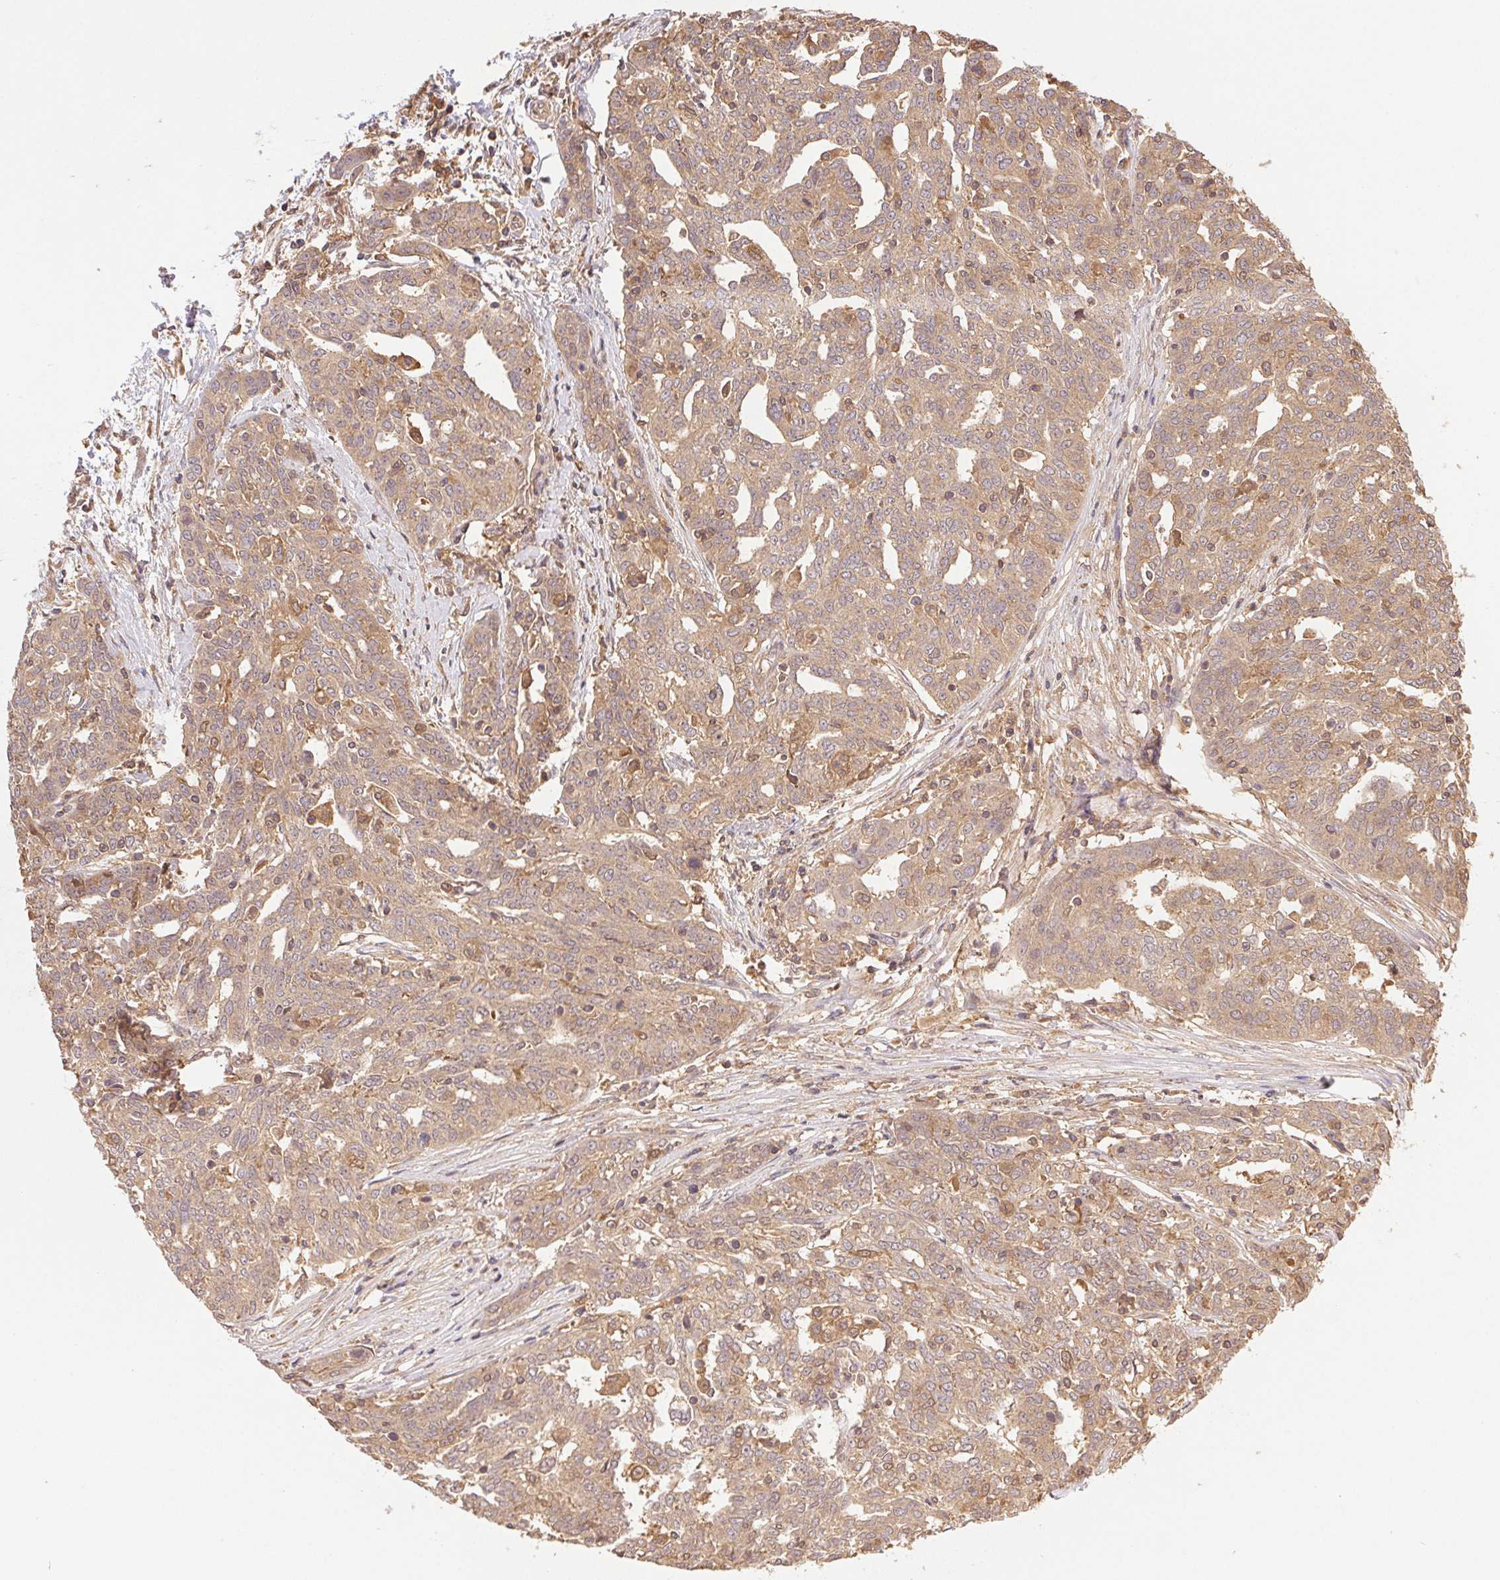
{"staining": {"intensity": "weak", "quantity": ">75%", "location": "cytoplasmic/membranous"}, "tissue": "ovarian cancer", "cell_type": "Tumor cells", "image_type": "cancer", "snomed": [{"axis": "morphology", "description": "Cystadenocarcinoma, serous, NOS"}, {"axis": "topography", "description": "Ovary"}], "caption": "Immunohistochemistry (IHC) photomicrograph of neoplastic tissue: human serous cystadenocarcinoma (ovarian) stained using immunohistochemistry (IHC) exhibits low levels of weak protein expression localized specifically in the cytoplasmic/membranous of tumor cells, appearing as a cytoplasmic/membranous brown color.", "gene": "GDI2", "patient": {"sex": "female", "age": 67}}